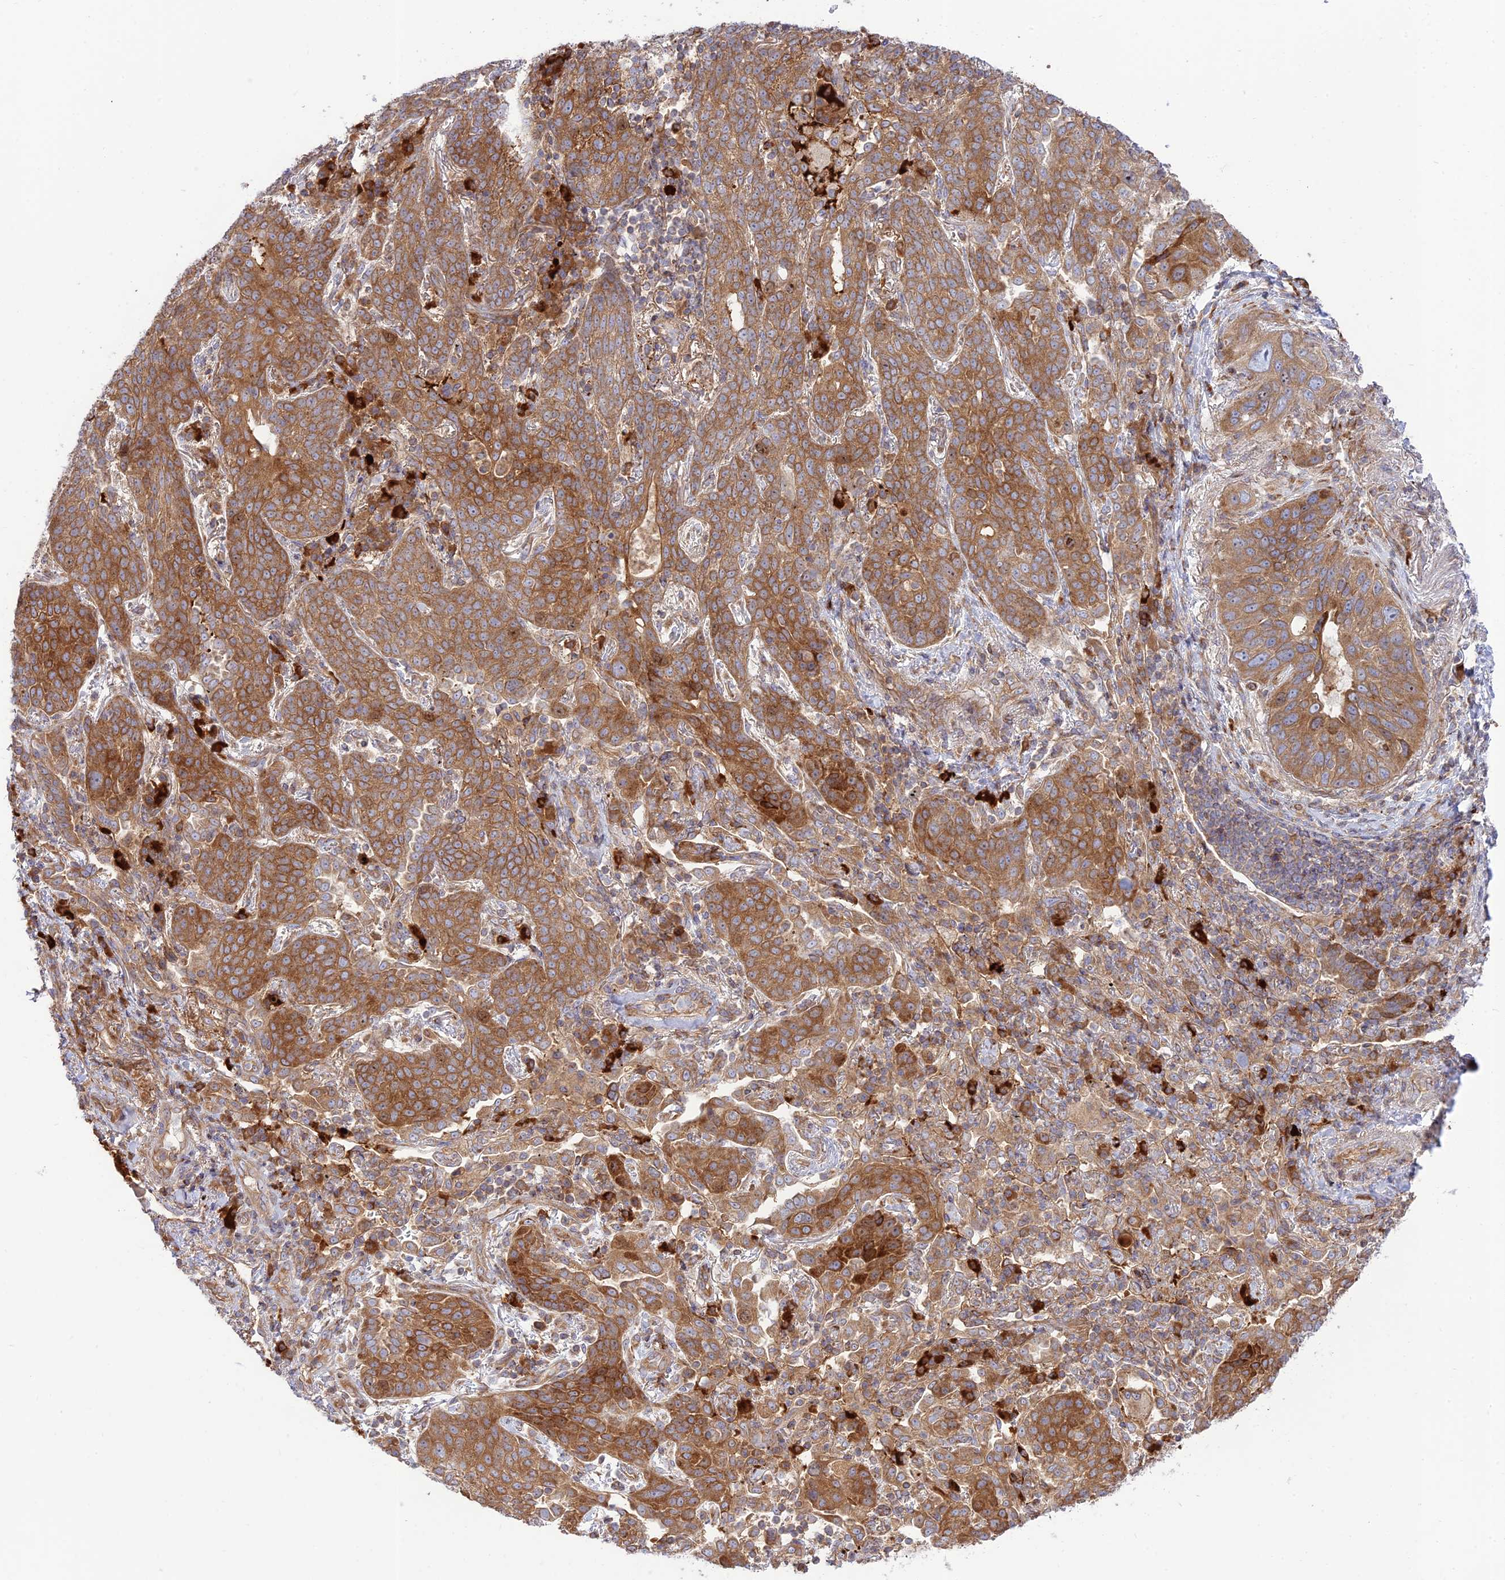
{"staining": {"intensity": "moderate", "quantity": ">75%", "location": "cytoplasmic/membranous"}, "tissue": "lung cancer", "cell_type": "Tumor cells", "image_type": "cancer", "snomed": [{"axis": "morphology", "description": "Squamous cell carcinoma, NOS"}, {"axis": "topography", "description": "Lung"}], "caption": "Lung cancer was stained to show a protein in brown. There is medium levels of moderate cytoplasmic/membranous staining in approximately >75% of tumor cells.", "gene": "PIMREG", "patient": {"sex": "female", "age": 70}}